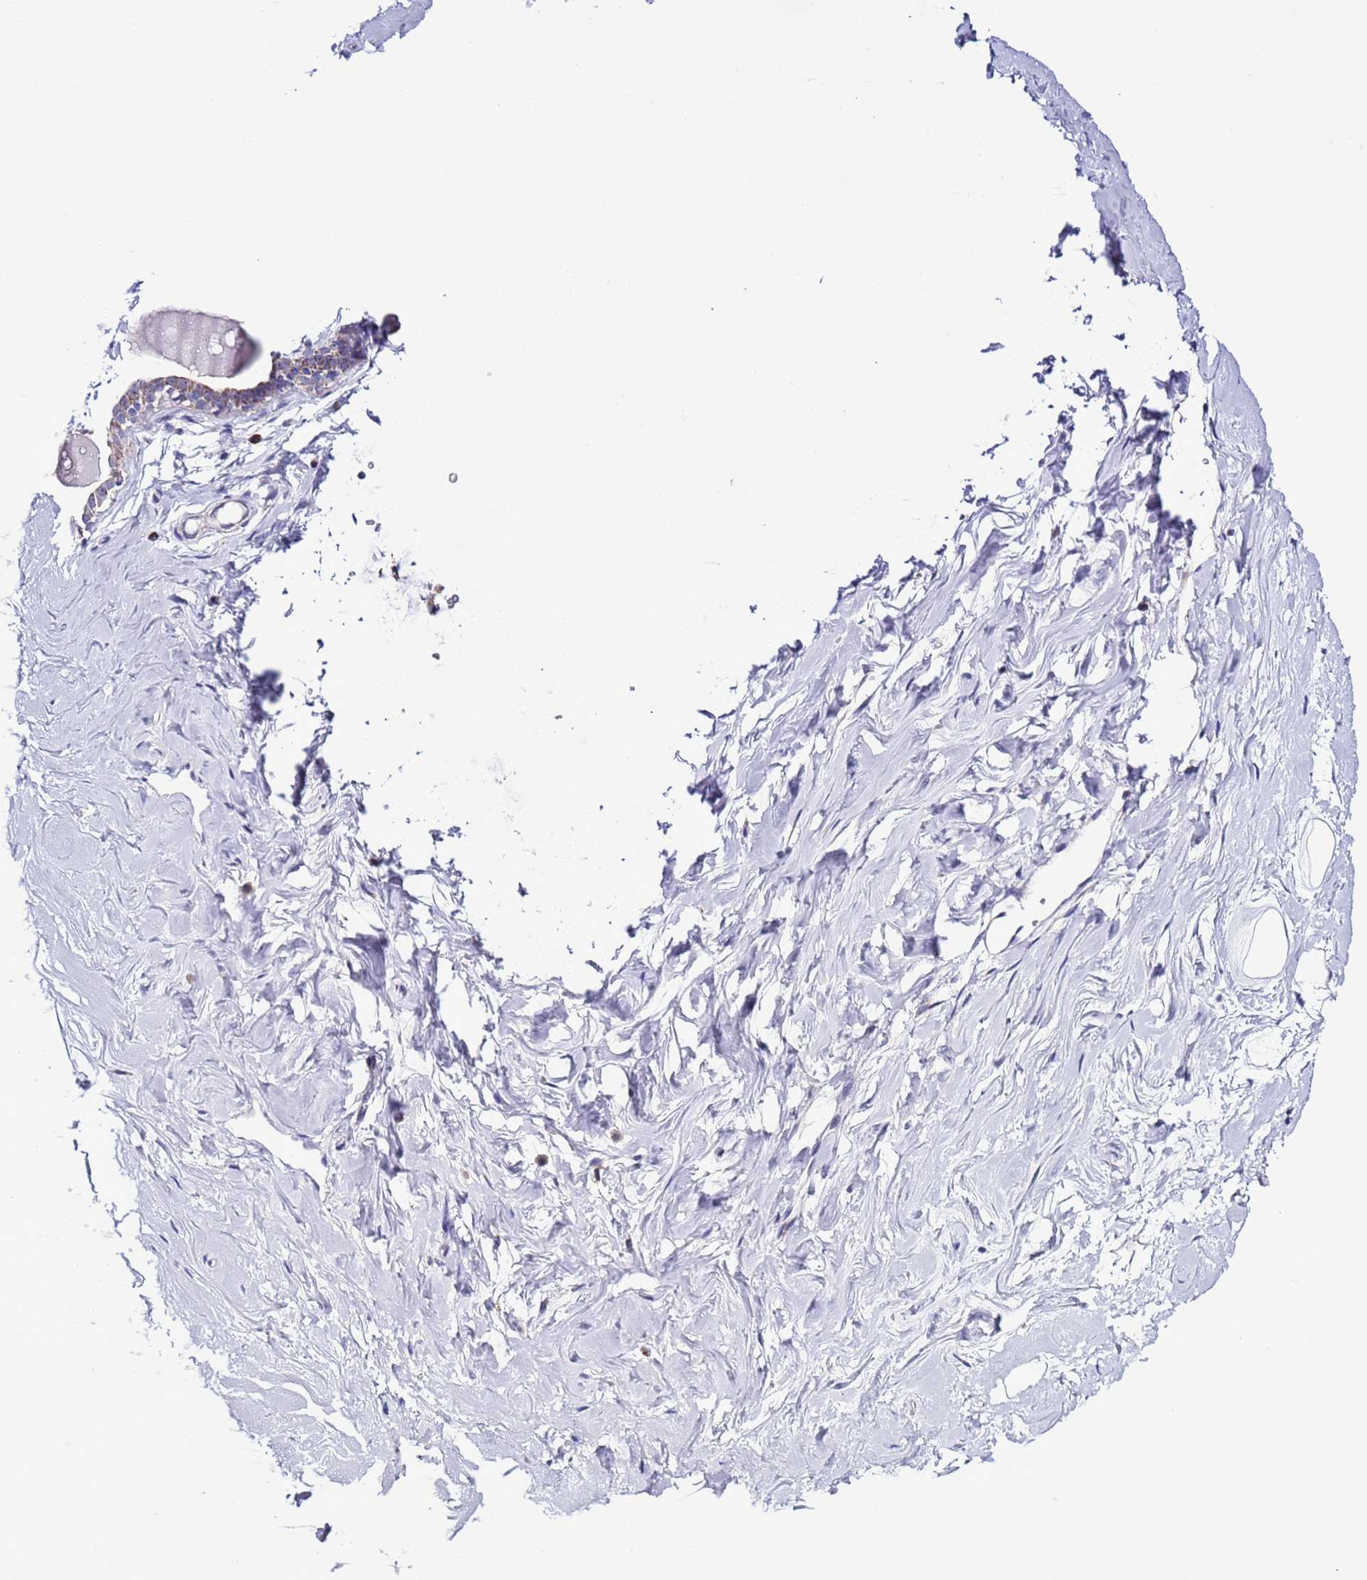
{"staining": {"intensity": "negative", "quantity": "none", "location": "none"}, "tissue": "breast", "cell_type": "Adipocytes", "image_type": "normal", "snomed": [{"axis": "morphology", "description": "Normal tissue, NOS"}, {"axis": "morphology", "description": "Adenoma, NOS"}, {"axis": "topography", "description": "Breast"}], "caption": "Immunohistochemistry (IHC) image of unremarkable breast: human breast stained with DAB reveals no significant protein expression in adipocytes.", "gene": "UEVLD", "patient": {"sex": "female", "age": 23}}